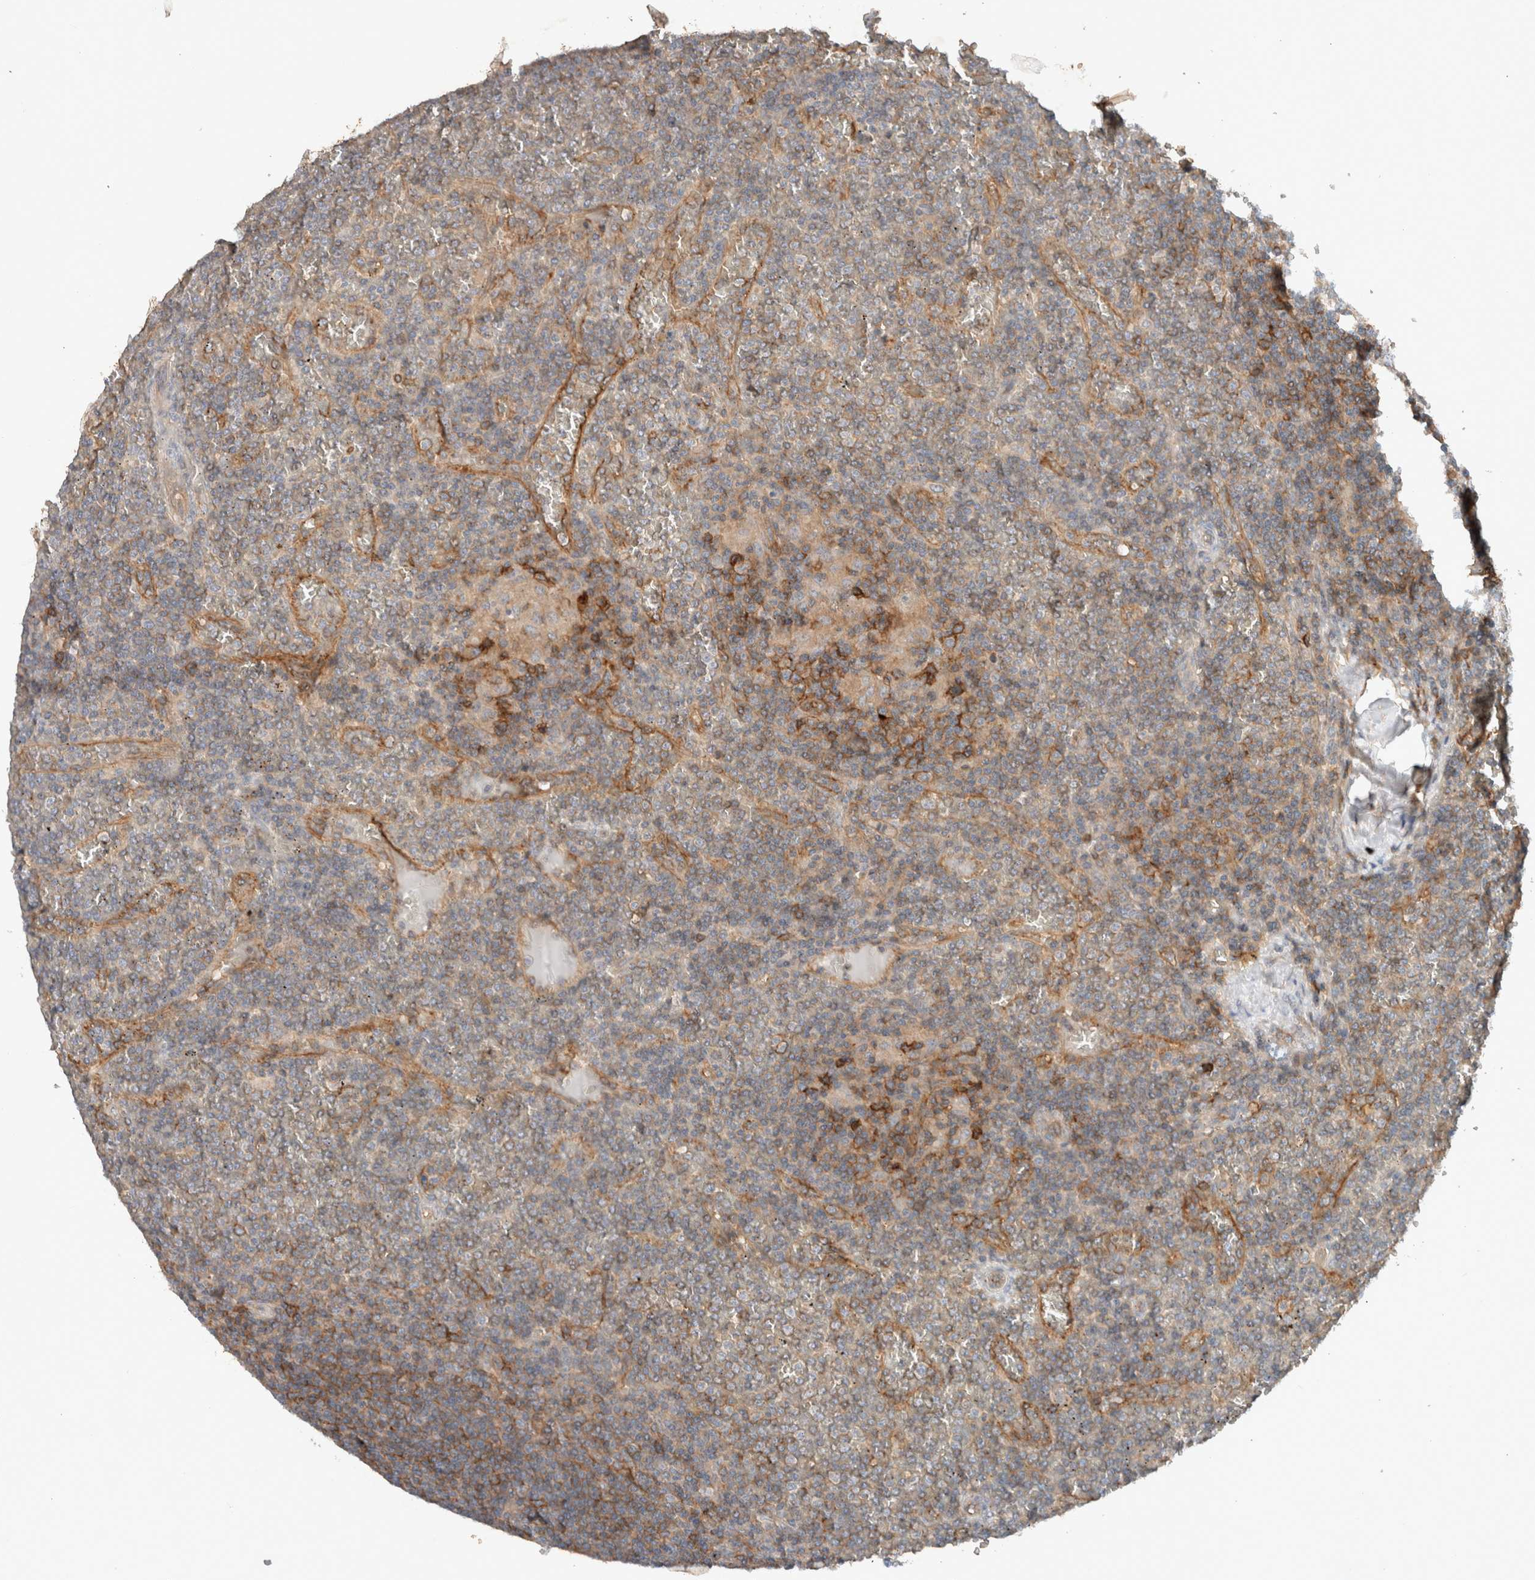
{"staining": {"intensity": "moderate", "quantity": "25%-75%", "location": "cytoplasmic/membranous"}, "tissue": "lymphoma", "cell_type": "Tumor cells", "image_type": "cancer", "snomed": [{"axis": "morphology", "description": "Malignant lymphoma, non-Hodgkin's type, Low grade"}, {"axis": "topography", "description": "Spleen"}], "caption": "Immunohistochemistry (DAB) staining of malignant lymphoma, non-Hodgkin's type (low-grade) reveals moderate cytoplasmic/membranous protein positivity in about 25%-75% of tumor cells. Ihc stains the protein of interest in brown and the nuclei are stained blue.", "gene": "UGCG", "patient": {"sex": "female", "age": 19}}